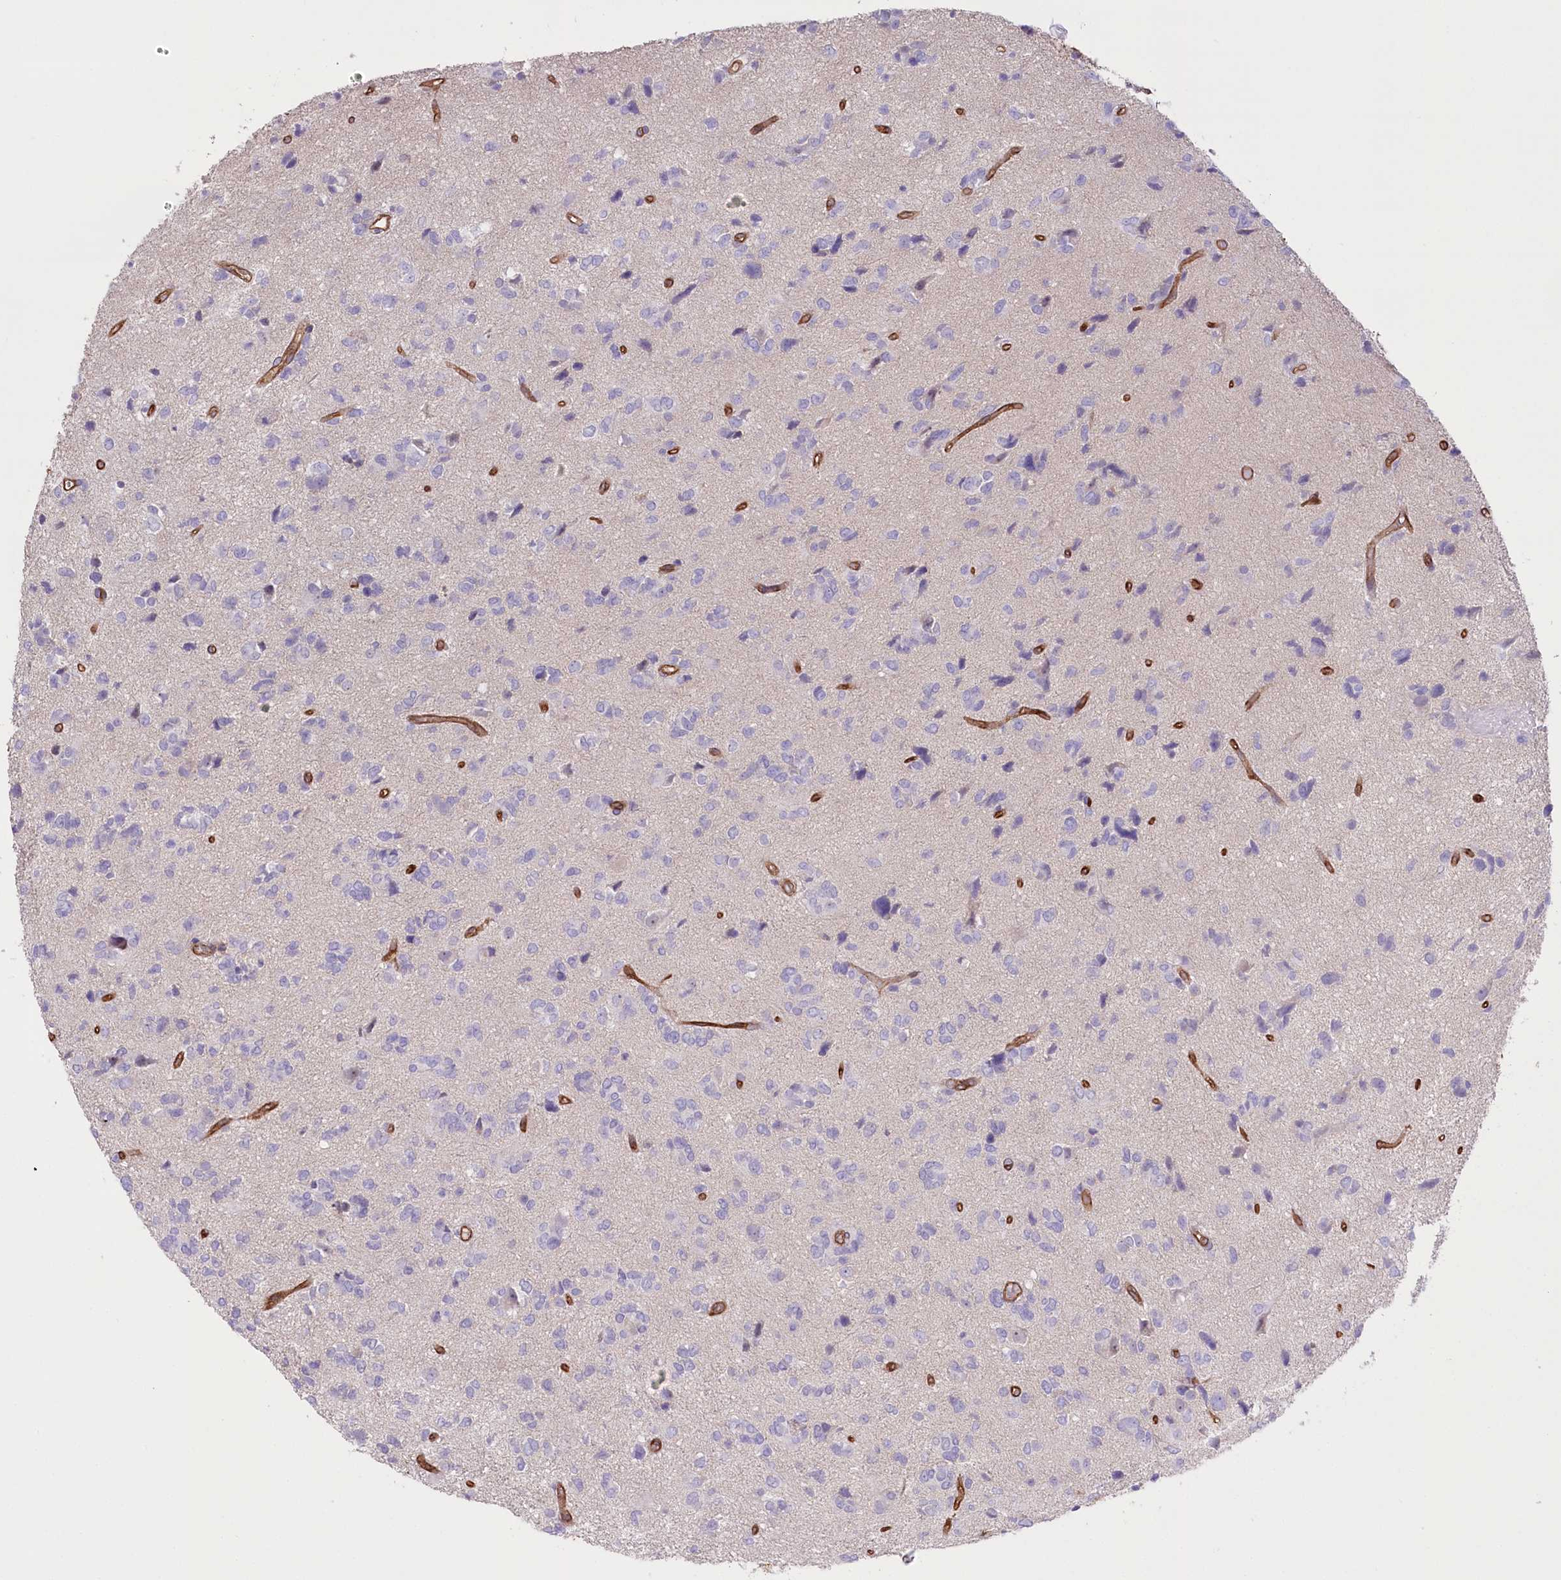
{"staining": {"intensity": "negative", "quantity": "none", "location": "none"}, "tissue": "glioma", "cell_type": "Tumor cells", "image_type": "cancer", "snomed": [{"axis": "morphology", "description": "Glioma, malignant, High grade"}, {"axis": "topography", "description": "Brain"}], "caption": "Human malignant glioma (high-grade) stained for a protein using immunohistochemistry (IHC) displays no staining in tumor cells.", "gene": "SLC39A10", "patient": {"sex": "female", "age": 59}}